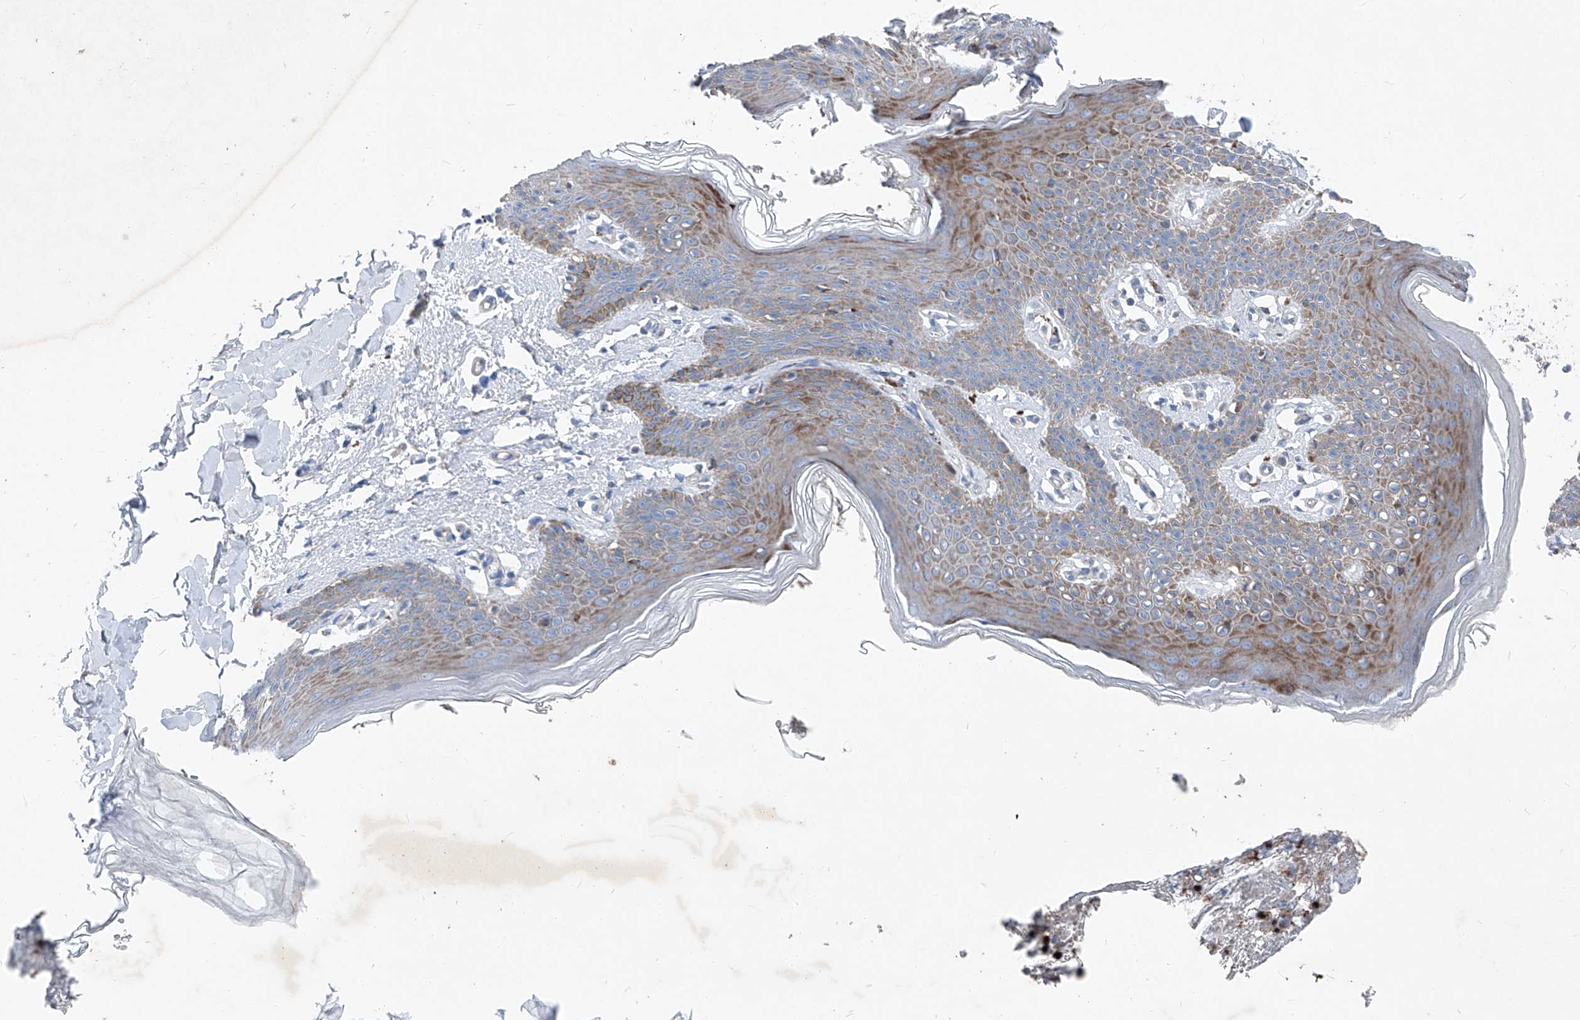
{"staining": {"intensity": "moderate", "quantity": "25%-75%", "location": "cytoplasmic/membranous"}, "tissue": "skin", "cell_type": "Epidermal cells", "image_type": "normal", "snomed": [{"axis": "morphology", "description": "Normal tissue, NOS"}, {"axis": "topography", "description": "Vulva"}], "caption": "Immunohistochemical staining of benign skin exhibits 25%-75% levels of moderate cytoplasmic/membranous protein staining in approximately 25%-75% of epidermal cells. Ihc stains the protein in brown and the nuclei are stained blue.", "gene": "IFI27", "patient": {"sex": "female", "age": 66}}